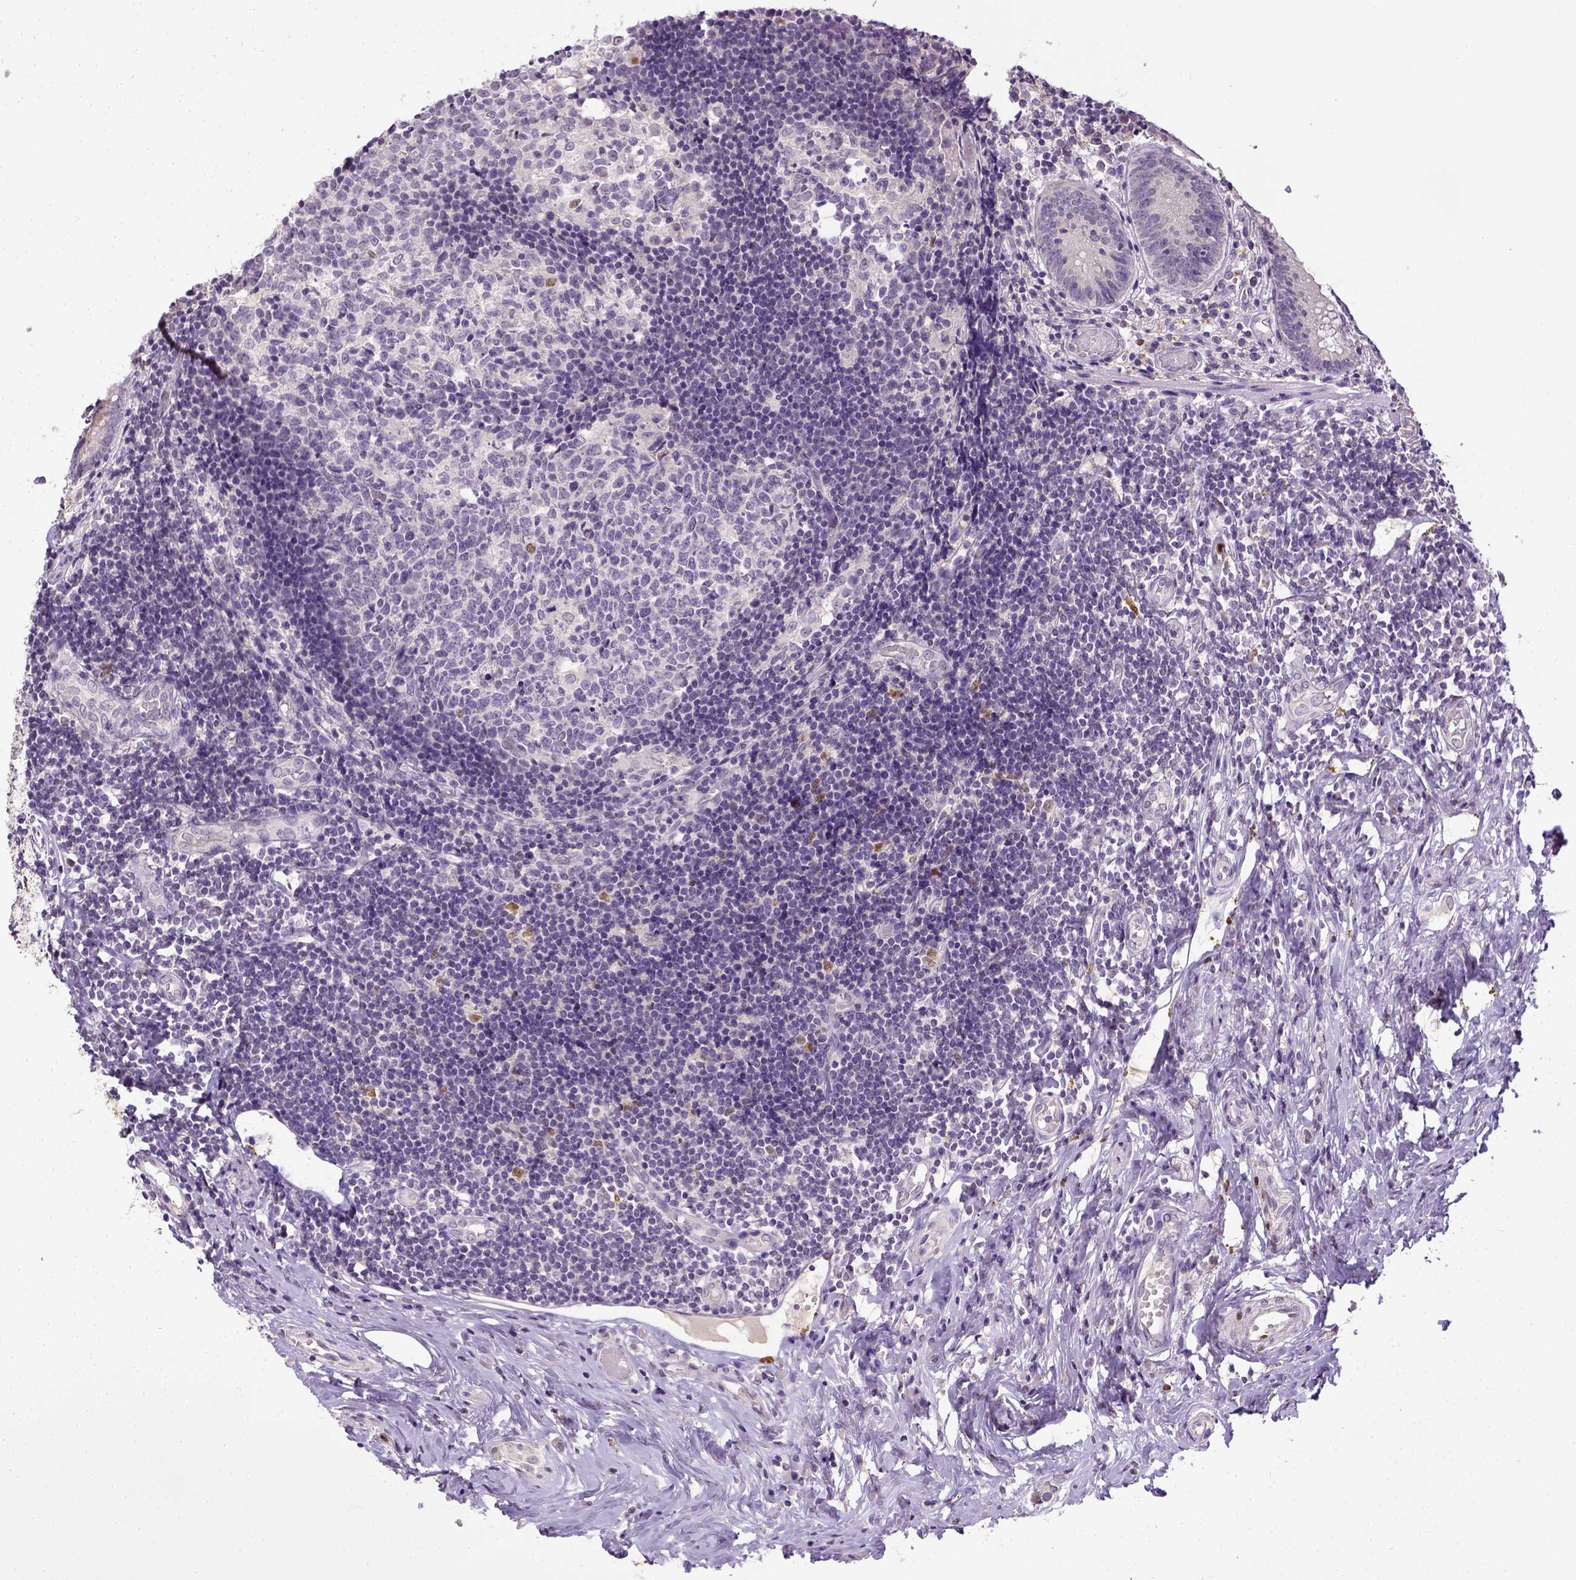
{"staining": {"intensity": "moderate", "quantity": "25%-75%", "location": "nuclear"}, "tissue": "appendix", "cell_type": "Glandular cells", "image_type": "normal", "snomed": [{"axis": "morphology", "description": "Normal tissue, NOS"}, {"axis": "topography", "description": "Appendix"}], "caption": "A brown stain shows moderate nuclear staining of a protein in glandular cells of benign human appendix. The staining was performed using DAB to visualize the protein expression in brown, while the nuclei were stained in blue with hematoxylin (Magnification: 20x).", "gene": "CDKN1A", "patient": {"sex": "female", "age": 32}}